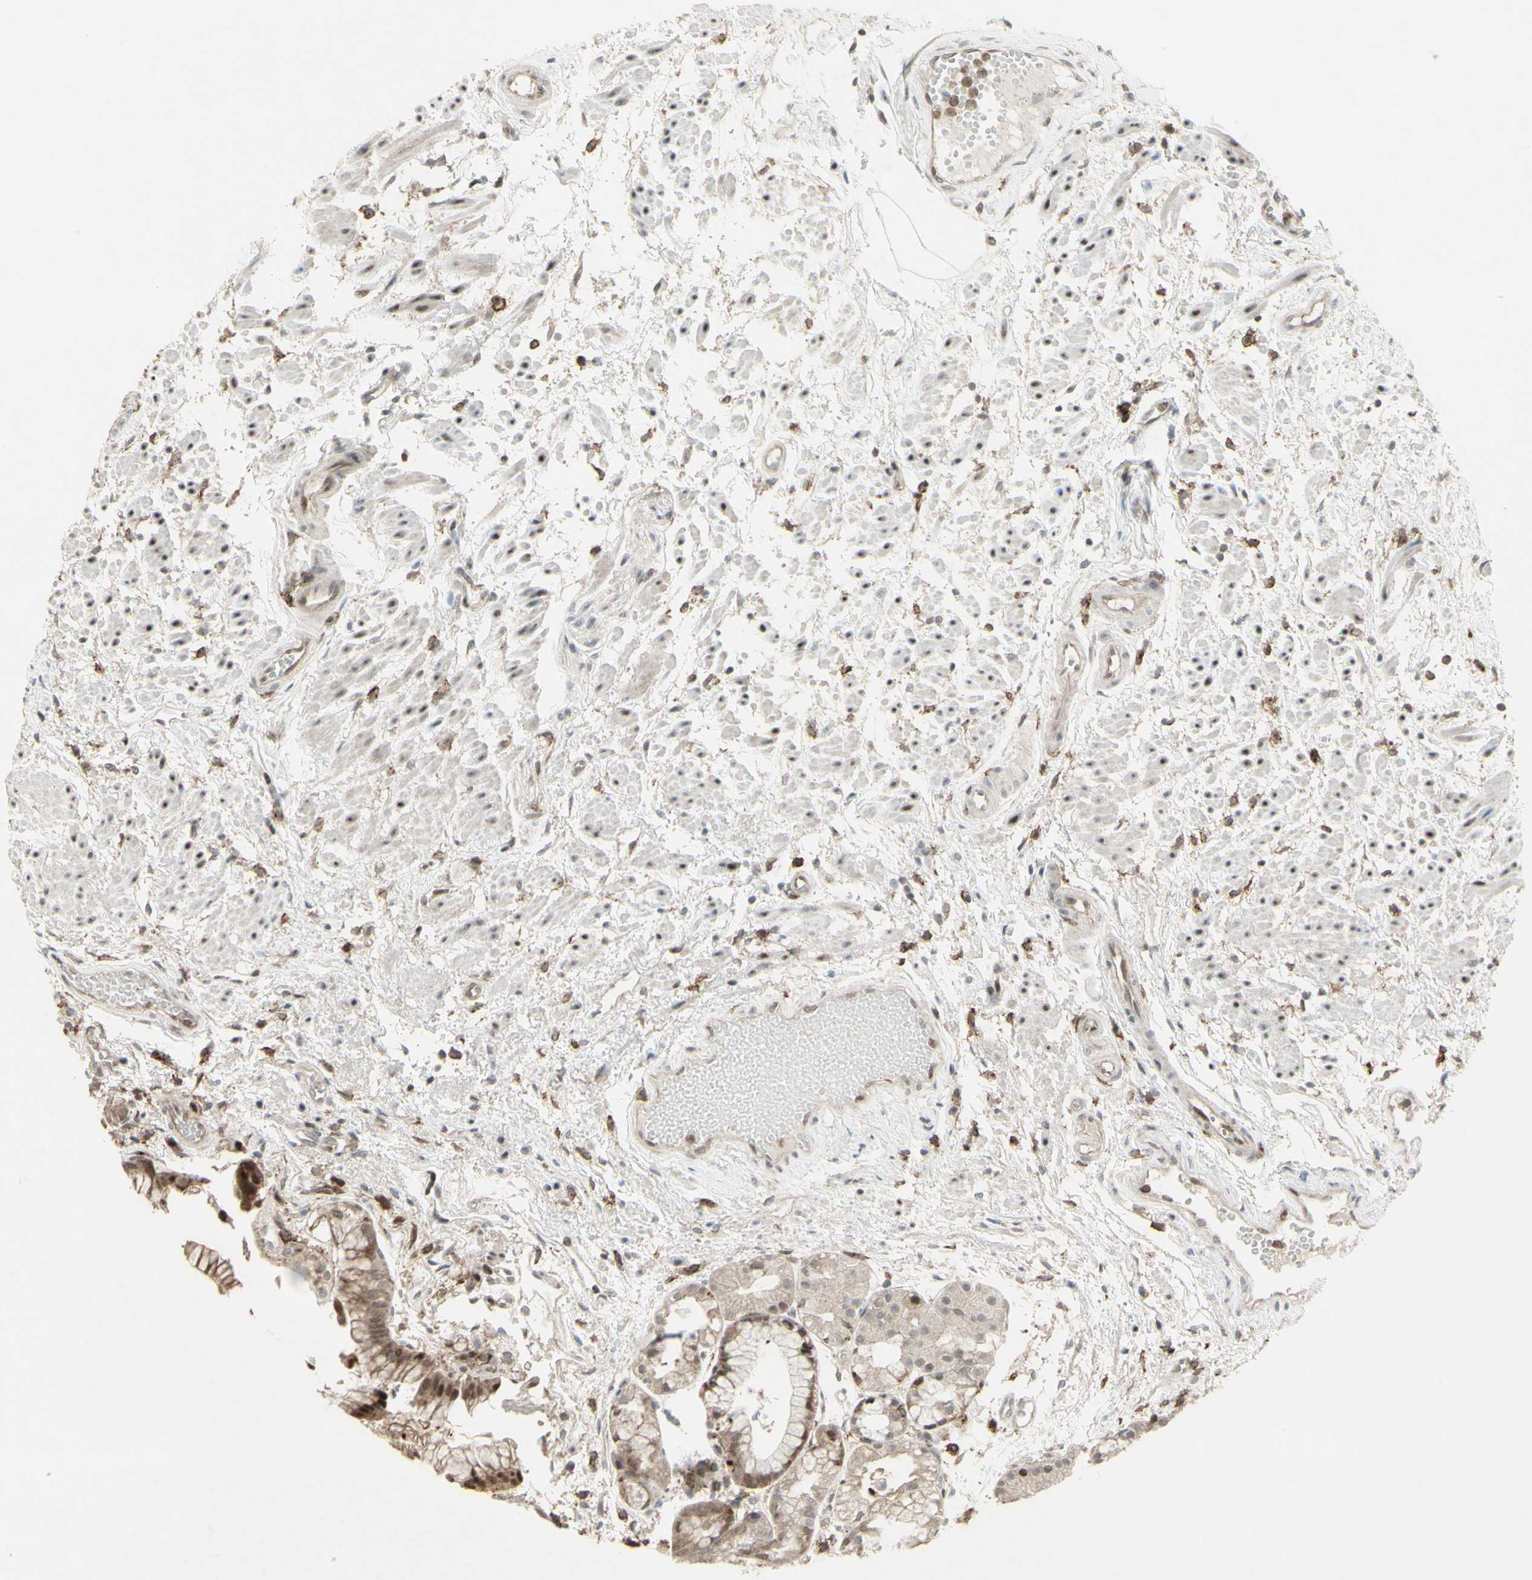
{"staining": {"intensity": "moderate", "quantity": "<25%", "location": "nuclear"}, "tissue": "stomach", "cell_type": "Glandular cells", "image_type": "normal", "snomed": [{"axis": "morphology", "description": "Normal tissue, NOS"}, {"axis": "topography", "description": "Stomach, upper"}], "caption": "Brown immunohistochemical staining in normal human stomach displays moderate nuclear staining in approximately <25% of glandular cells.", "gene": "CD33", "patient": {"sex": "male", "age": 72}}